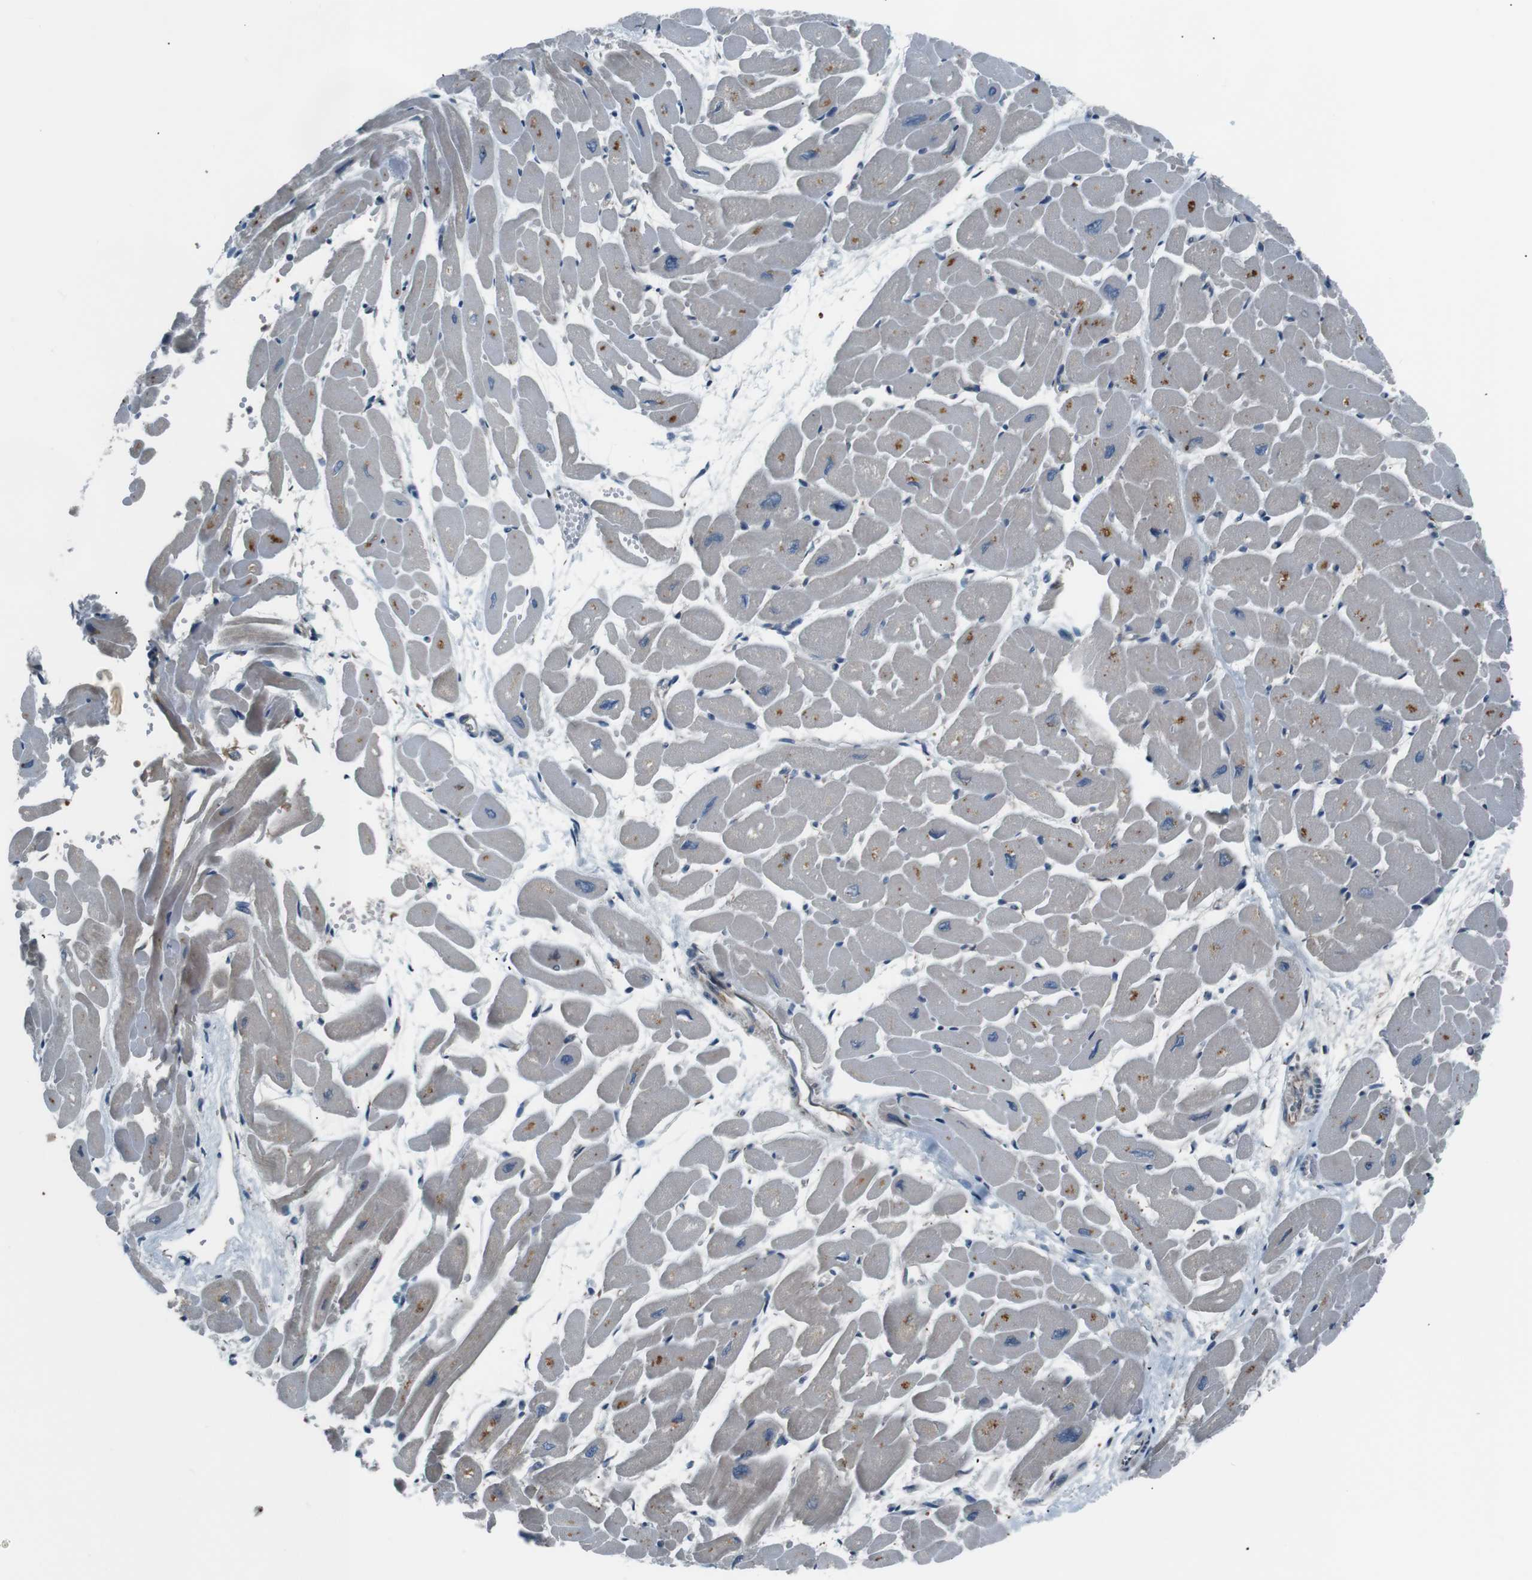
{"staining": {"intensity": "moderate", "quantity": "25%-75%", "location": "cytoplasmic/membranous"}, "tissue": "heart muscle", "cell_type": "Cardiomyocytes", "image_type": "normal", "snomed": [{"axis": "morphology", "description": "Normal tissue, NOS"}, {"axis": "topography", "description": "Heart"}], "caption": "The histopathology image shows a brown stain indicating the presence of a protein in the cytoplasmic/membranous of cardiomyocytes in heart muscle.", "gene": "SIGMAR1", "patient": {"sex": "male", "age": 45}}